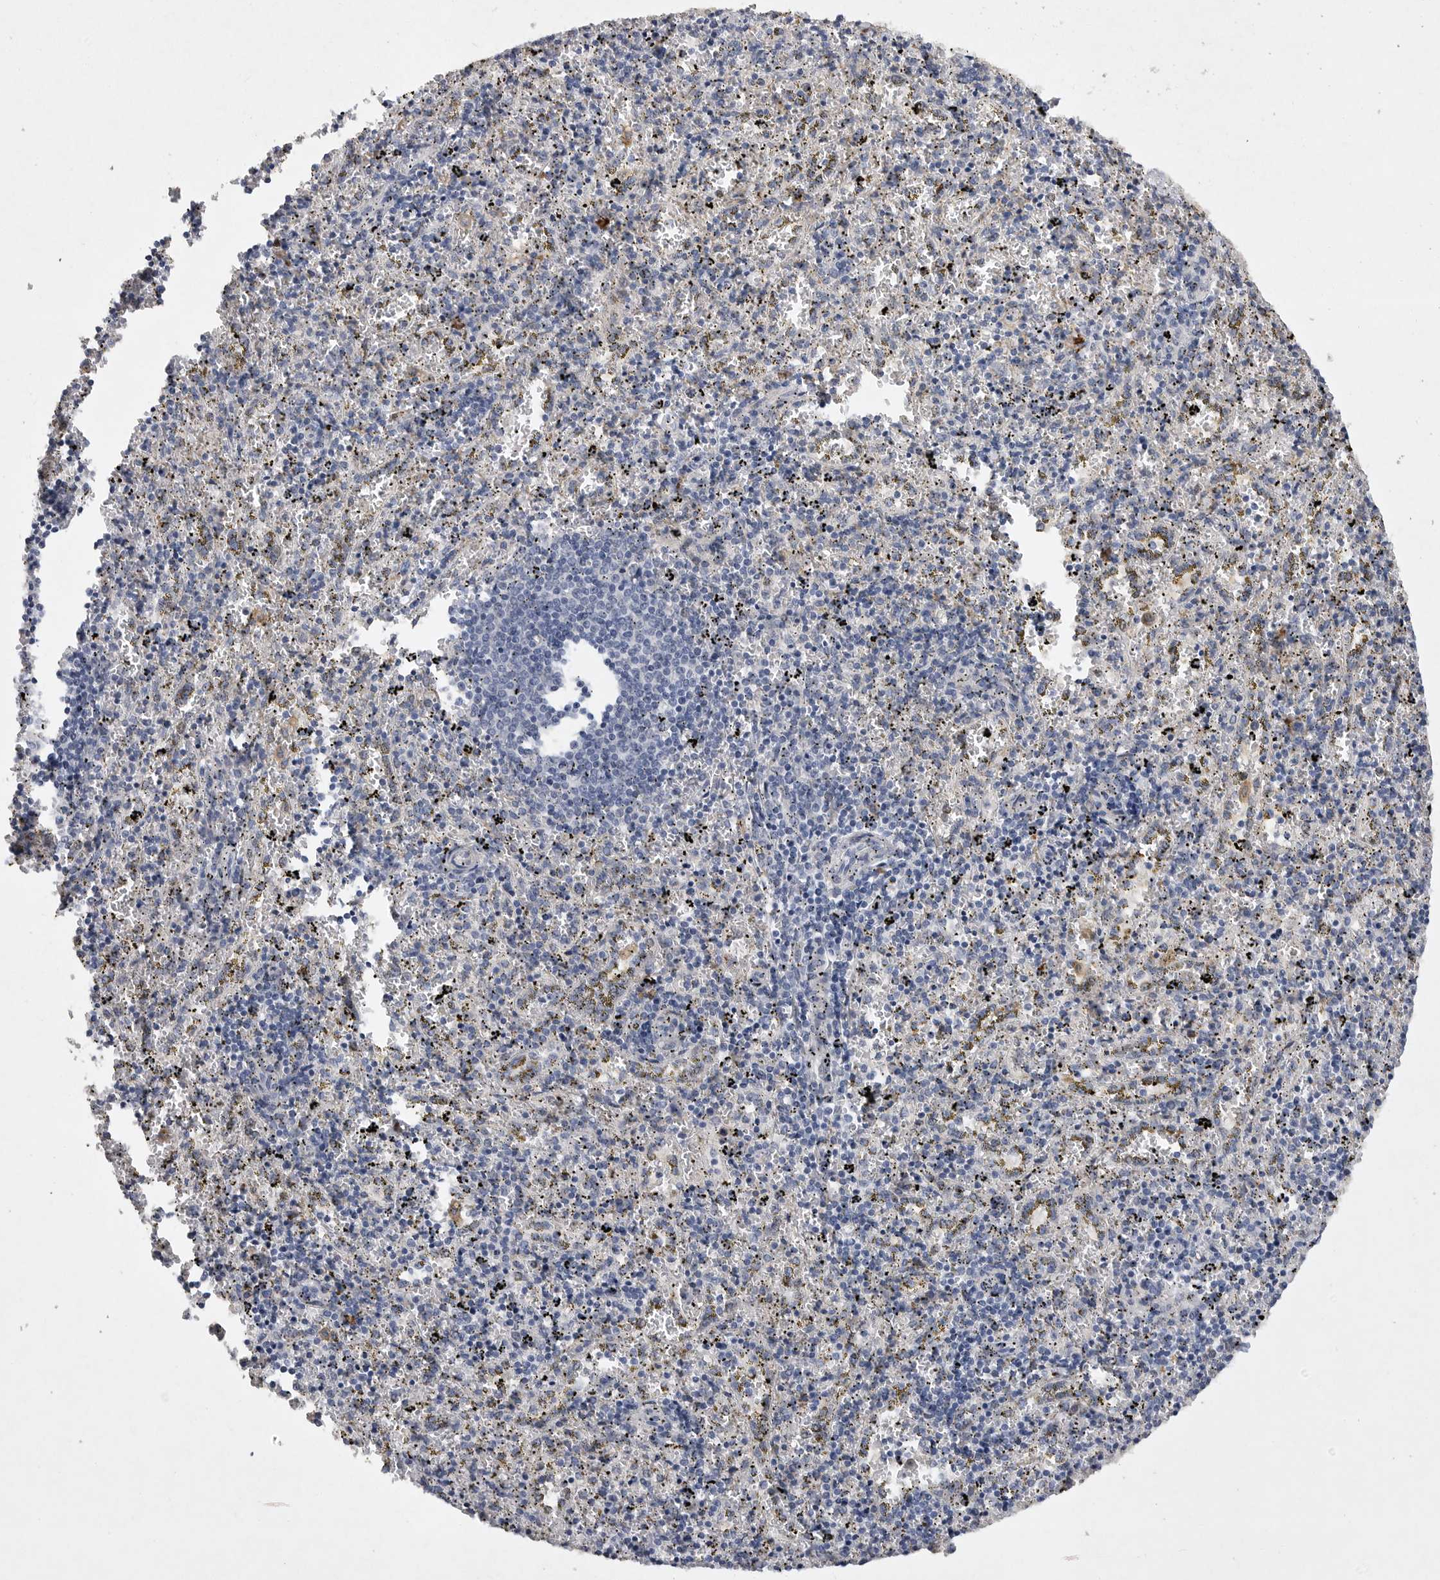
{"staining": {"intensity": "negative", "quantity": "none", "location": "none"}, "tissue": "spleen", "cell_type": "Cells in red pulp", "image_type": "normal", "snomed": [{"axis": "morphology", "description": "Normal tissue, NOS"}, {"axis": "topography", "description": "Spleen"}], "caption": "Immunohistochemistry photomicrograph of unremarkable human spleen stained for a protein (brown), which displays no staining in cells in red pulp.", "gene": "EDEM3", "patient": {"sex": "male", "age": 11}}